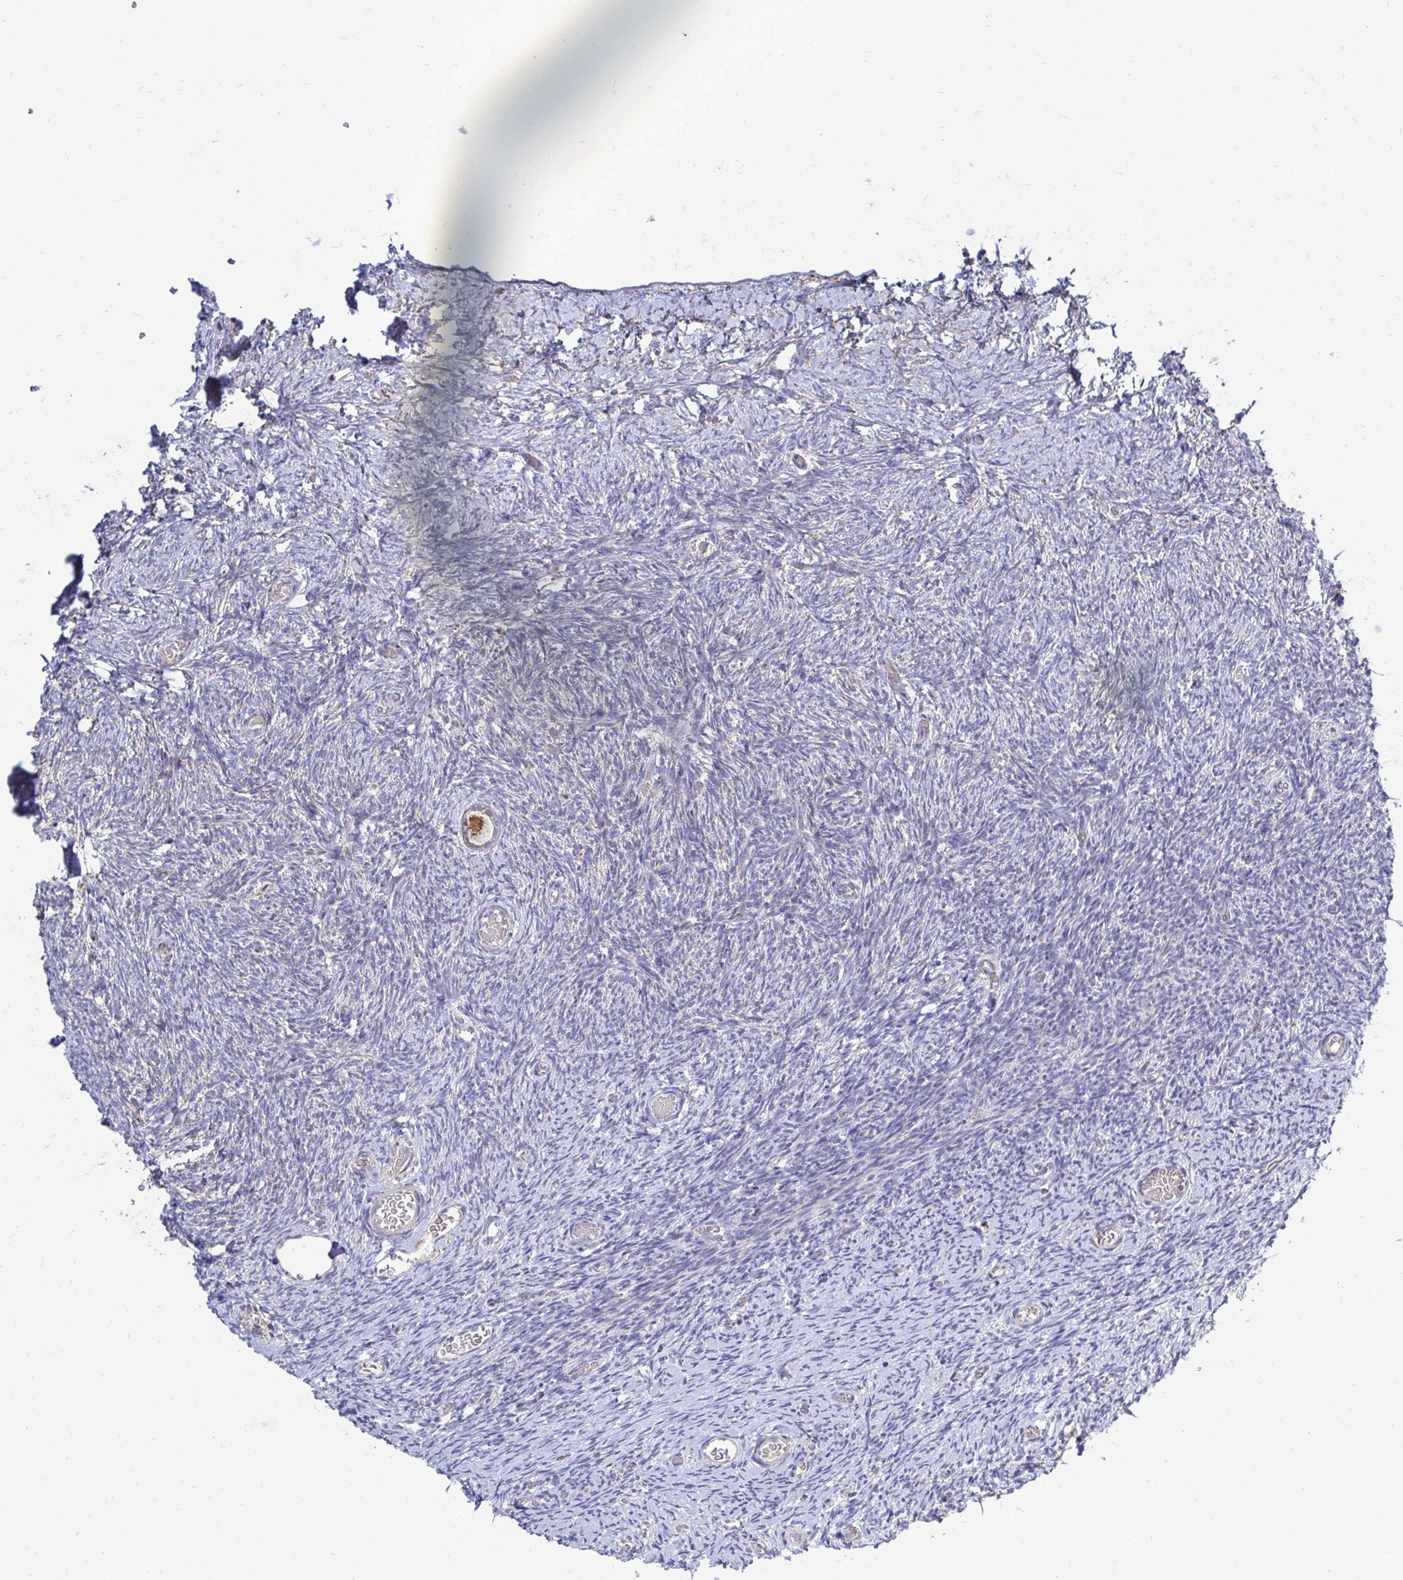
{"staining": {"intensity": "strong", "quantity": ">75%", "location": "cytoplasmic/membranous"}, "tissue": "ovary", "cell_type": "Follicle cells", "image_type": "normal", "snomed": [{"axis": "morphology", "description": "Normal tissue, NOS"}, {"axis": "topography", "description": "Ovary"}], "caption": "The immunohistochemical stain highlights strong cytoplasmic/membranous staining in follicle cells of normal ovary.", "gene": "OR10R2", "patient": {"sex": "female", "age": 39}}